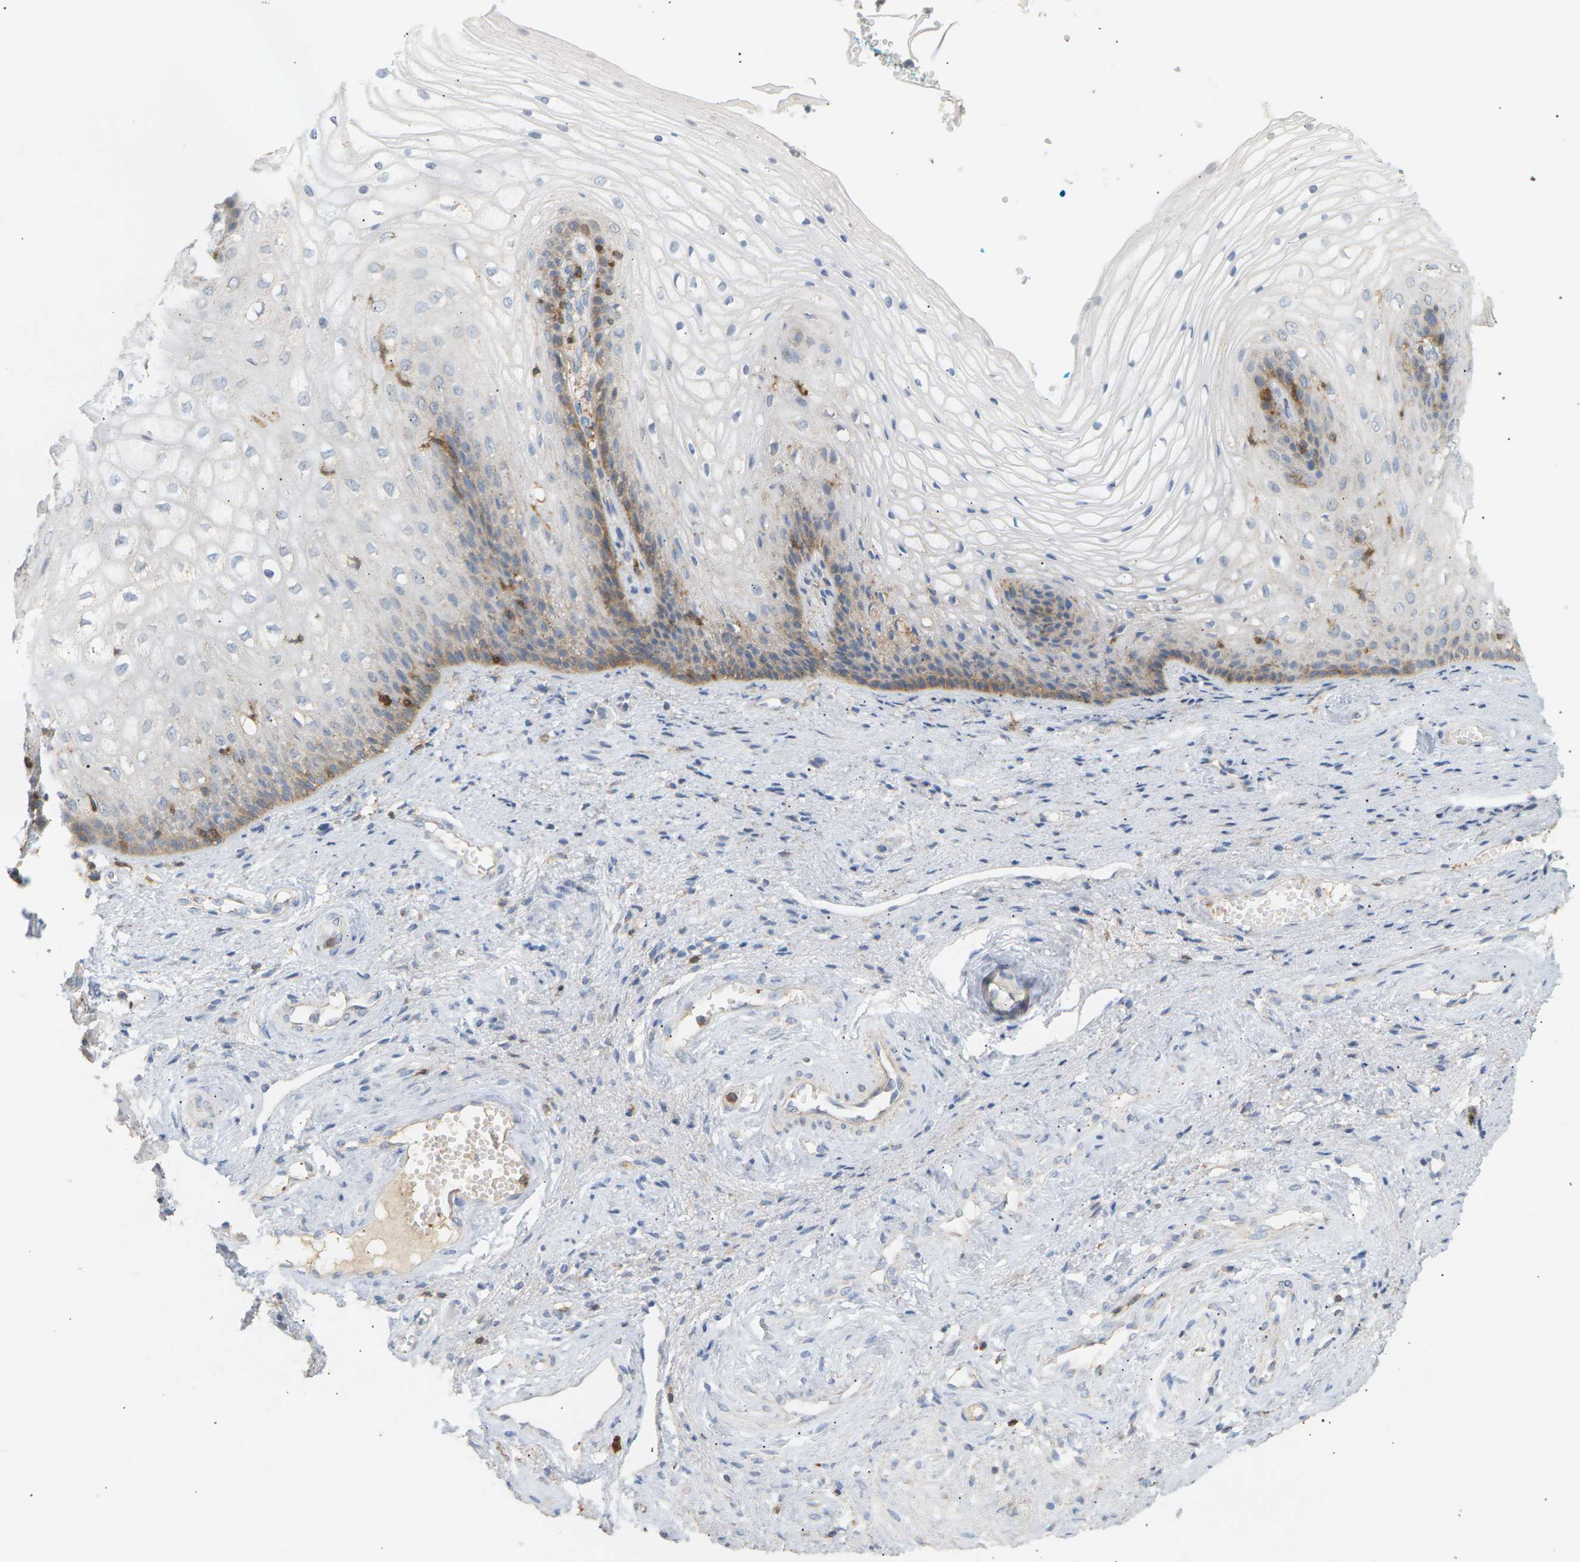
{"staining": {"intensity": "moderate", "quantity": "<25%", "location": "cytoplasmic/membranous"}, "tissue": "vagina", "cell_type": "Squamous epithelial cells", "image_type": "normal", "snomed": [{"axis": "morphology", "description": "Normal tissue, NOS"}, {"axis": "topography", "description": "Vagina"}], "caption": "Immunohistochemistry (IHC) of unremarkable human vagina exhibits low levels of moderate cytoplasmic/membranous expression in approximately <25% of squamous epithelial cells.", "gene": "LIME1", "patient": {"sex": "female", "age": 34}}